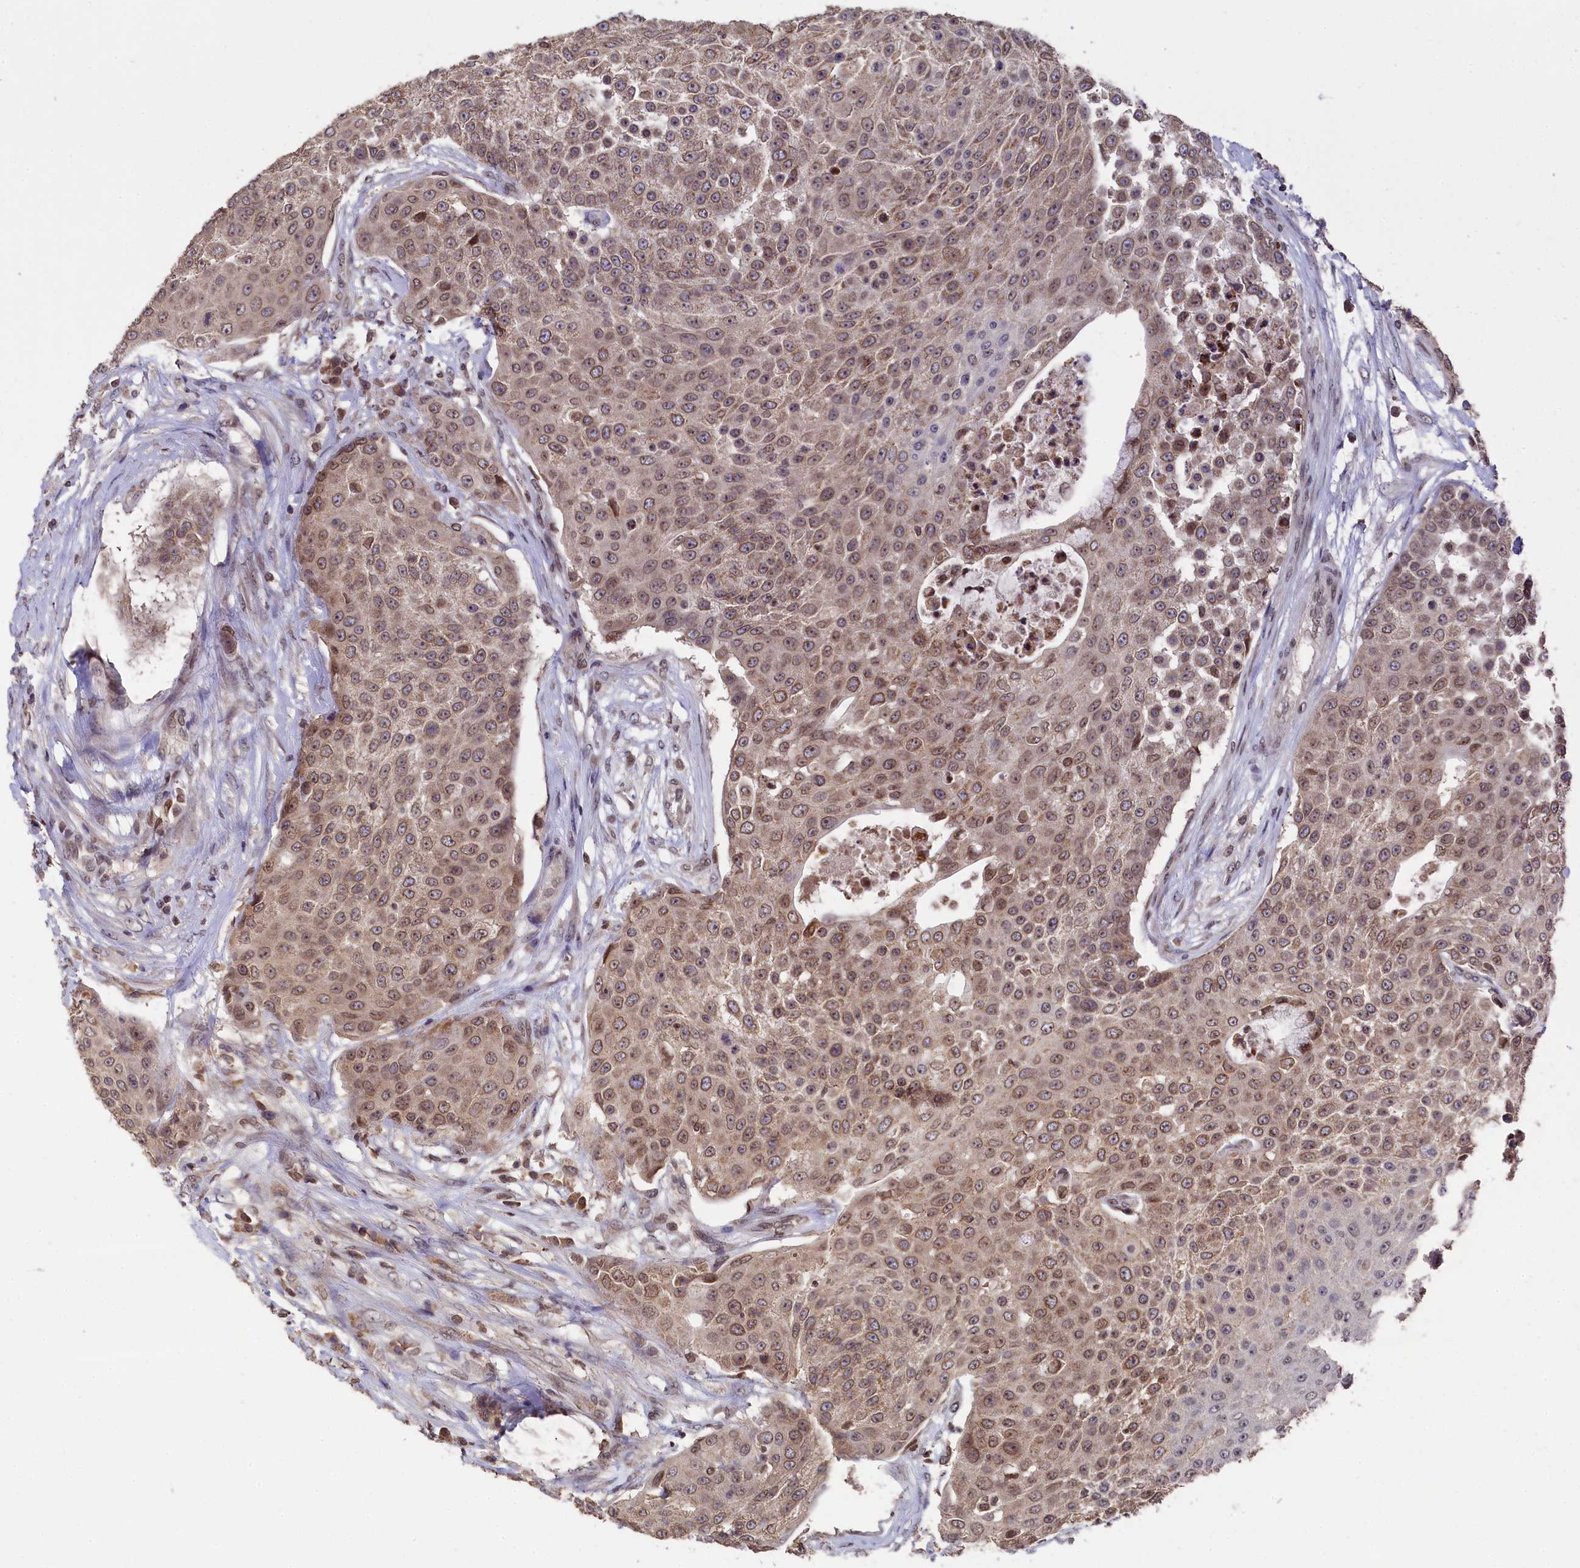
{"staining": {"intensity": "moderate", "quantity": ">75%", "location": "cytoplasmic/membranous,nuclear"}, "tissue": "urothelial cancer", "cell_type": "Tumor cells", "image_type": "cancer", "snomed": [{"axis": "morphology", "description": "Urothelial carcinoma, High grade"}, {"axis": "topography", "description": "Urinary bladder"}], "caption": "Human urothelial carcinoma (high-grade) stained for a protein (brown) demonstrates moderate cytoplasmic/membranous and nuclear positive staining in approximately >75% of tumor cells.", "gene": "ANKEF1", "patient": {"sex": "female", "age": 63}}